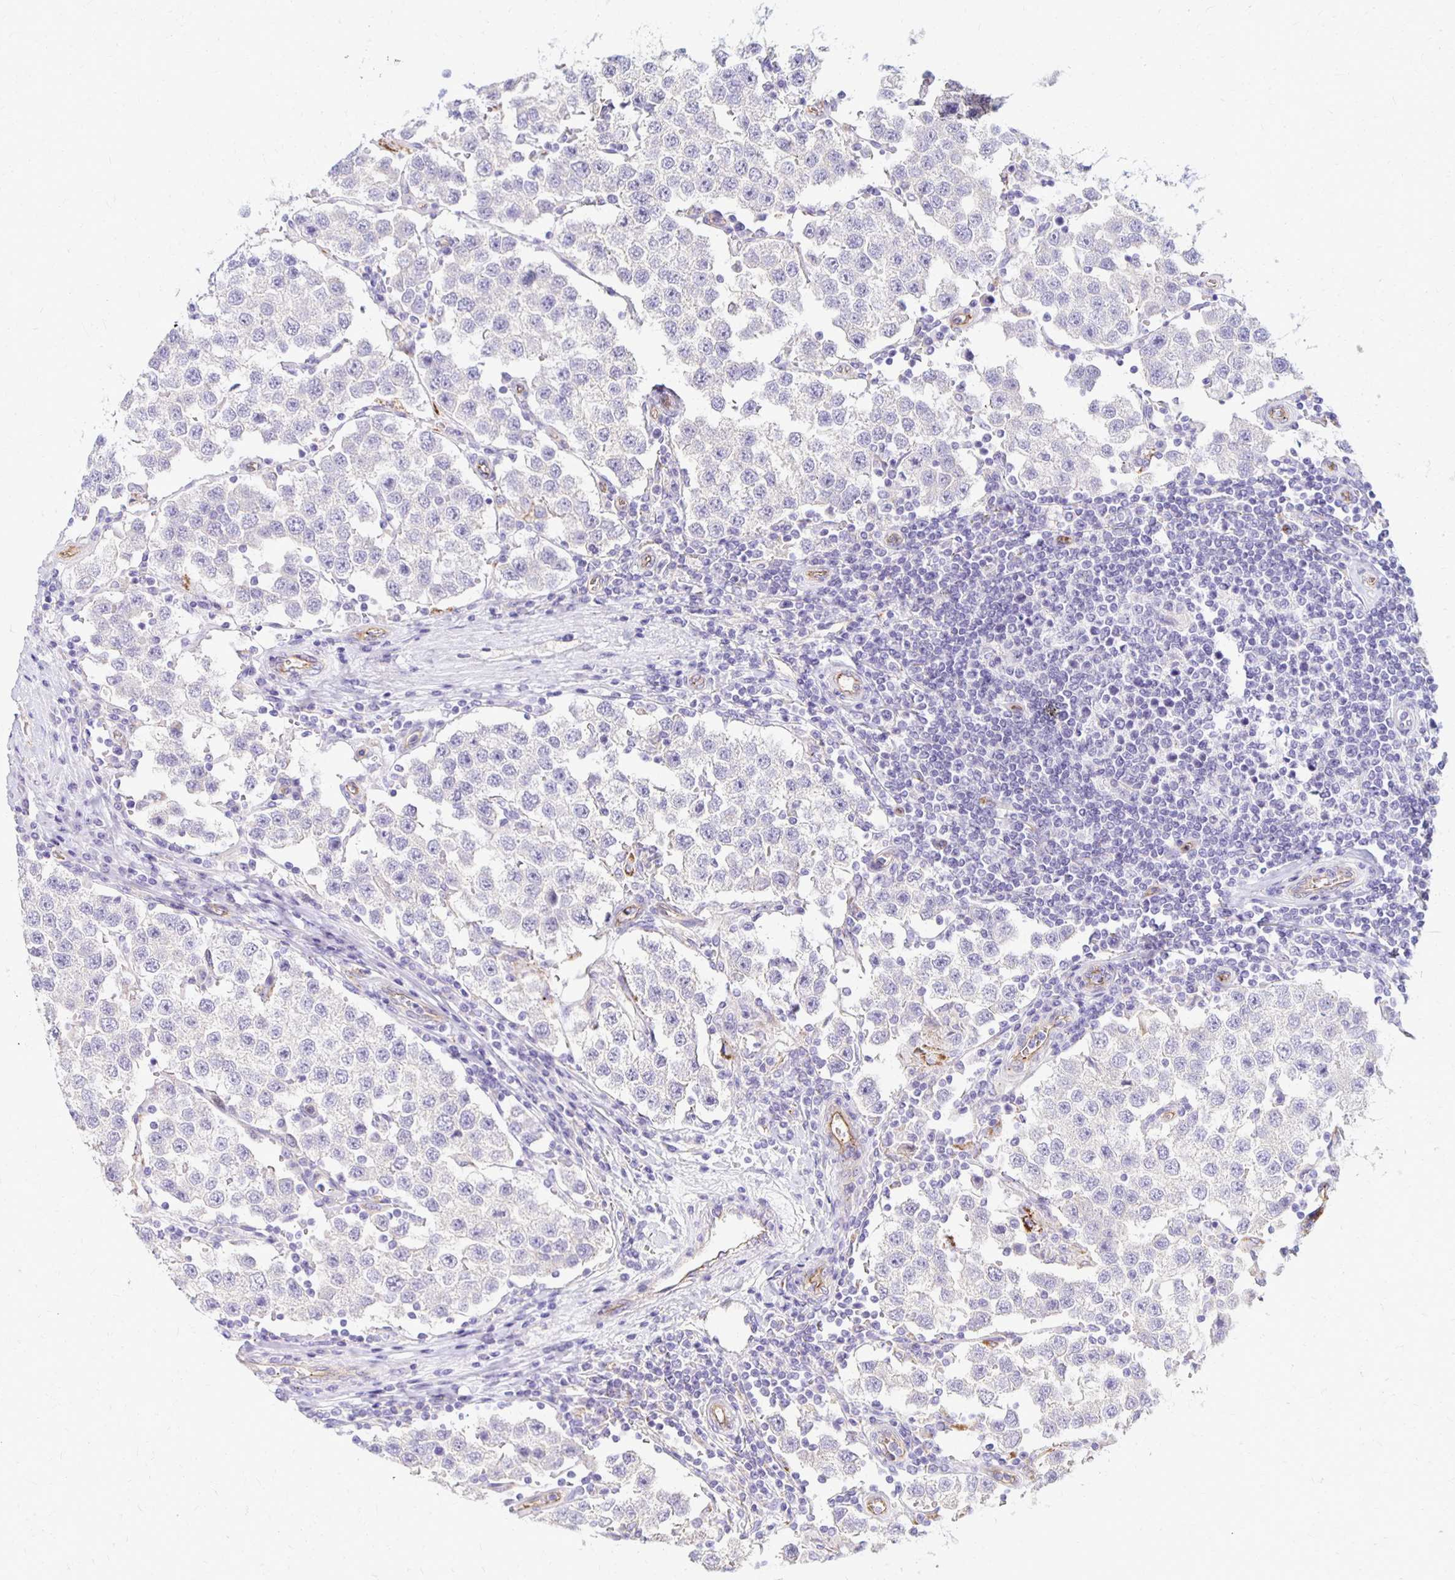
{"staining": {"intensity": "negative", "quantity": "none", "location": "none"}, "tissue": "testis cancer", "cell_type": "Tumor cells", "image_type": "cancer", "snomed": [{"axis": "morphology", "description": "Seminoma, NOS"}, {"axis": "topography", "description": "Testis"}], "caption": "Tumor cells show no significant protein staining in testis seminoma. (DAB (3,3'-diaminobenzidine) immunohistochemistry (IHC) with hematoxylin counter stain).", "gene": "TTYH1", "patient": {"sex": "male", "age": 37}}